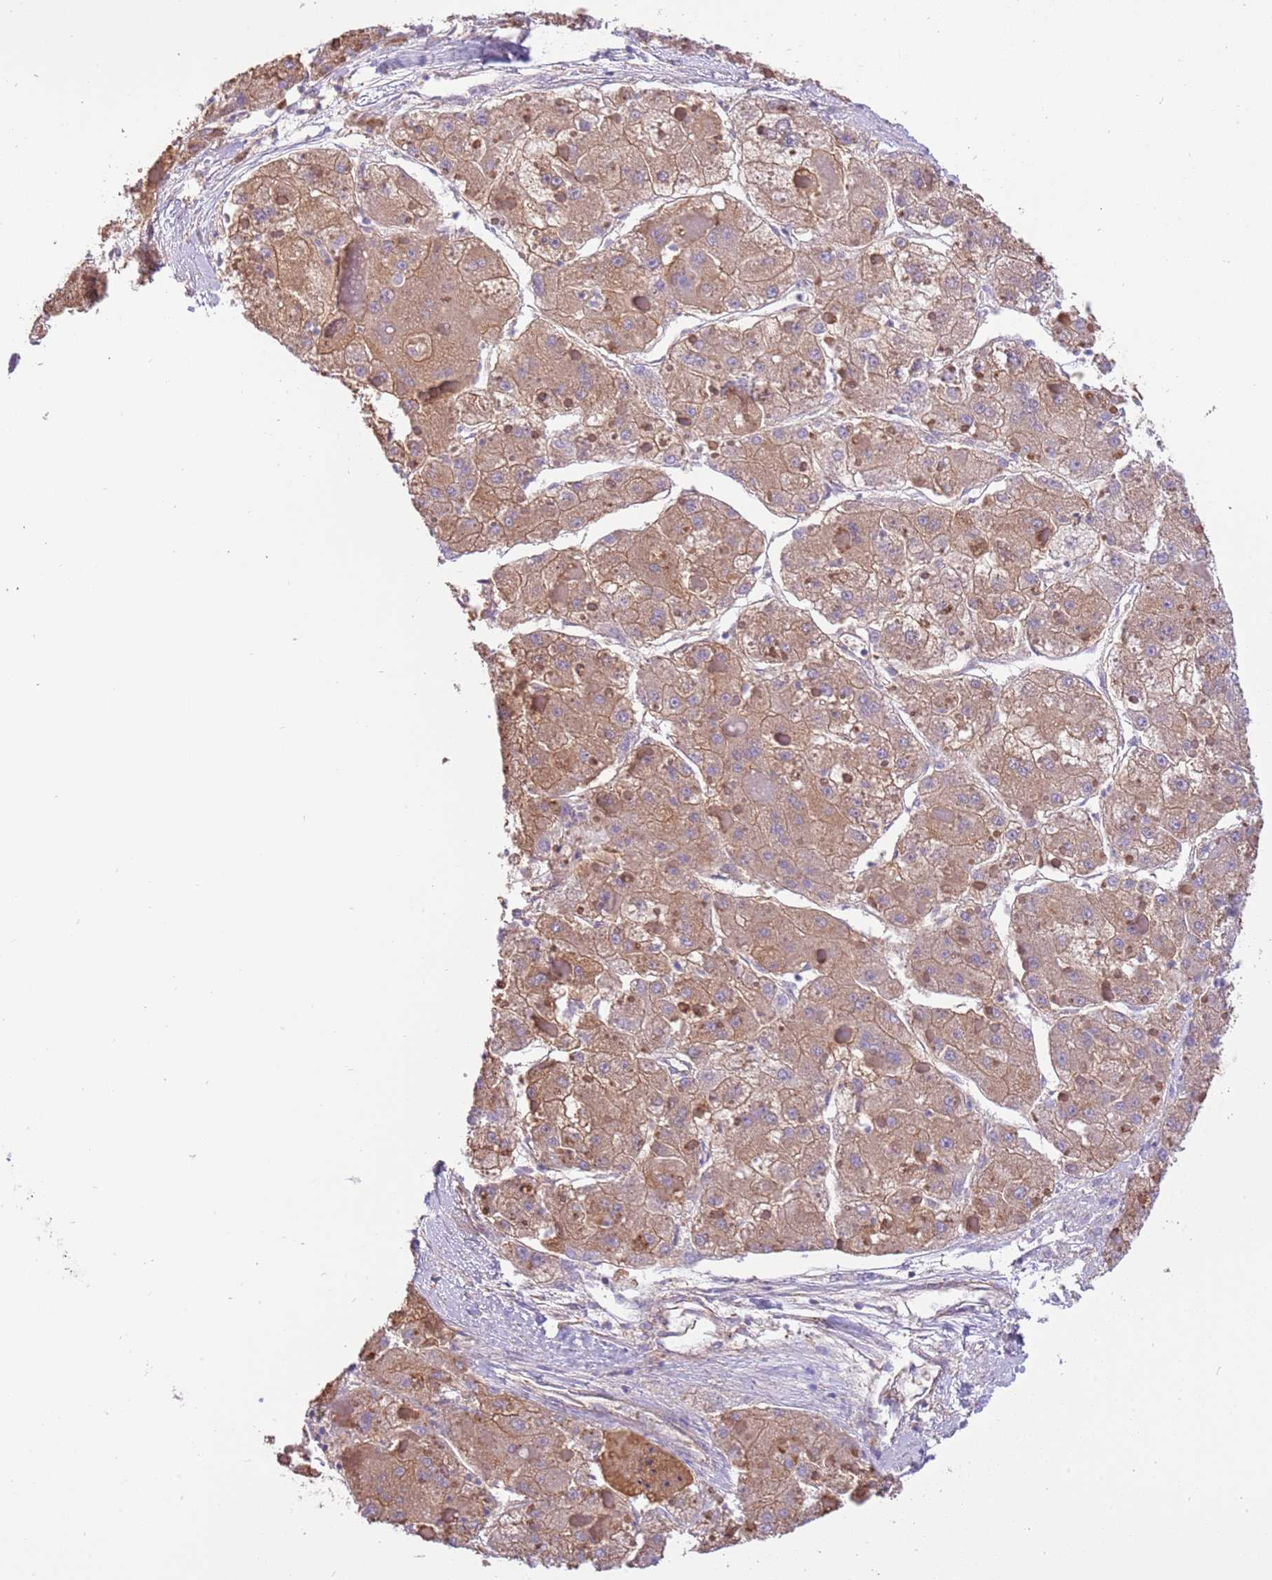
{"staining": {"intensity": "moderate", "quantity": ">75%", "location": "cytoplasmic/membranous"}, "tissue": "liver cancer", "cell_type": "Tumor cells", "image_type": "cancer", "snomed": [{"axis": "morphology", "description": "Carcinoma, Hepatocellular, NOS"}, {"axis": "topography", "description": "Liver"}], "caption": "A histopathology image of liver cancer (hepatocellular carcinoma) stained for a protein demonstrates moderate cytoplasmic/membranous brown staining in tumor cells.", "gene": "NAALADL1", "patient": {"sex": "female", "age": 73}}